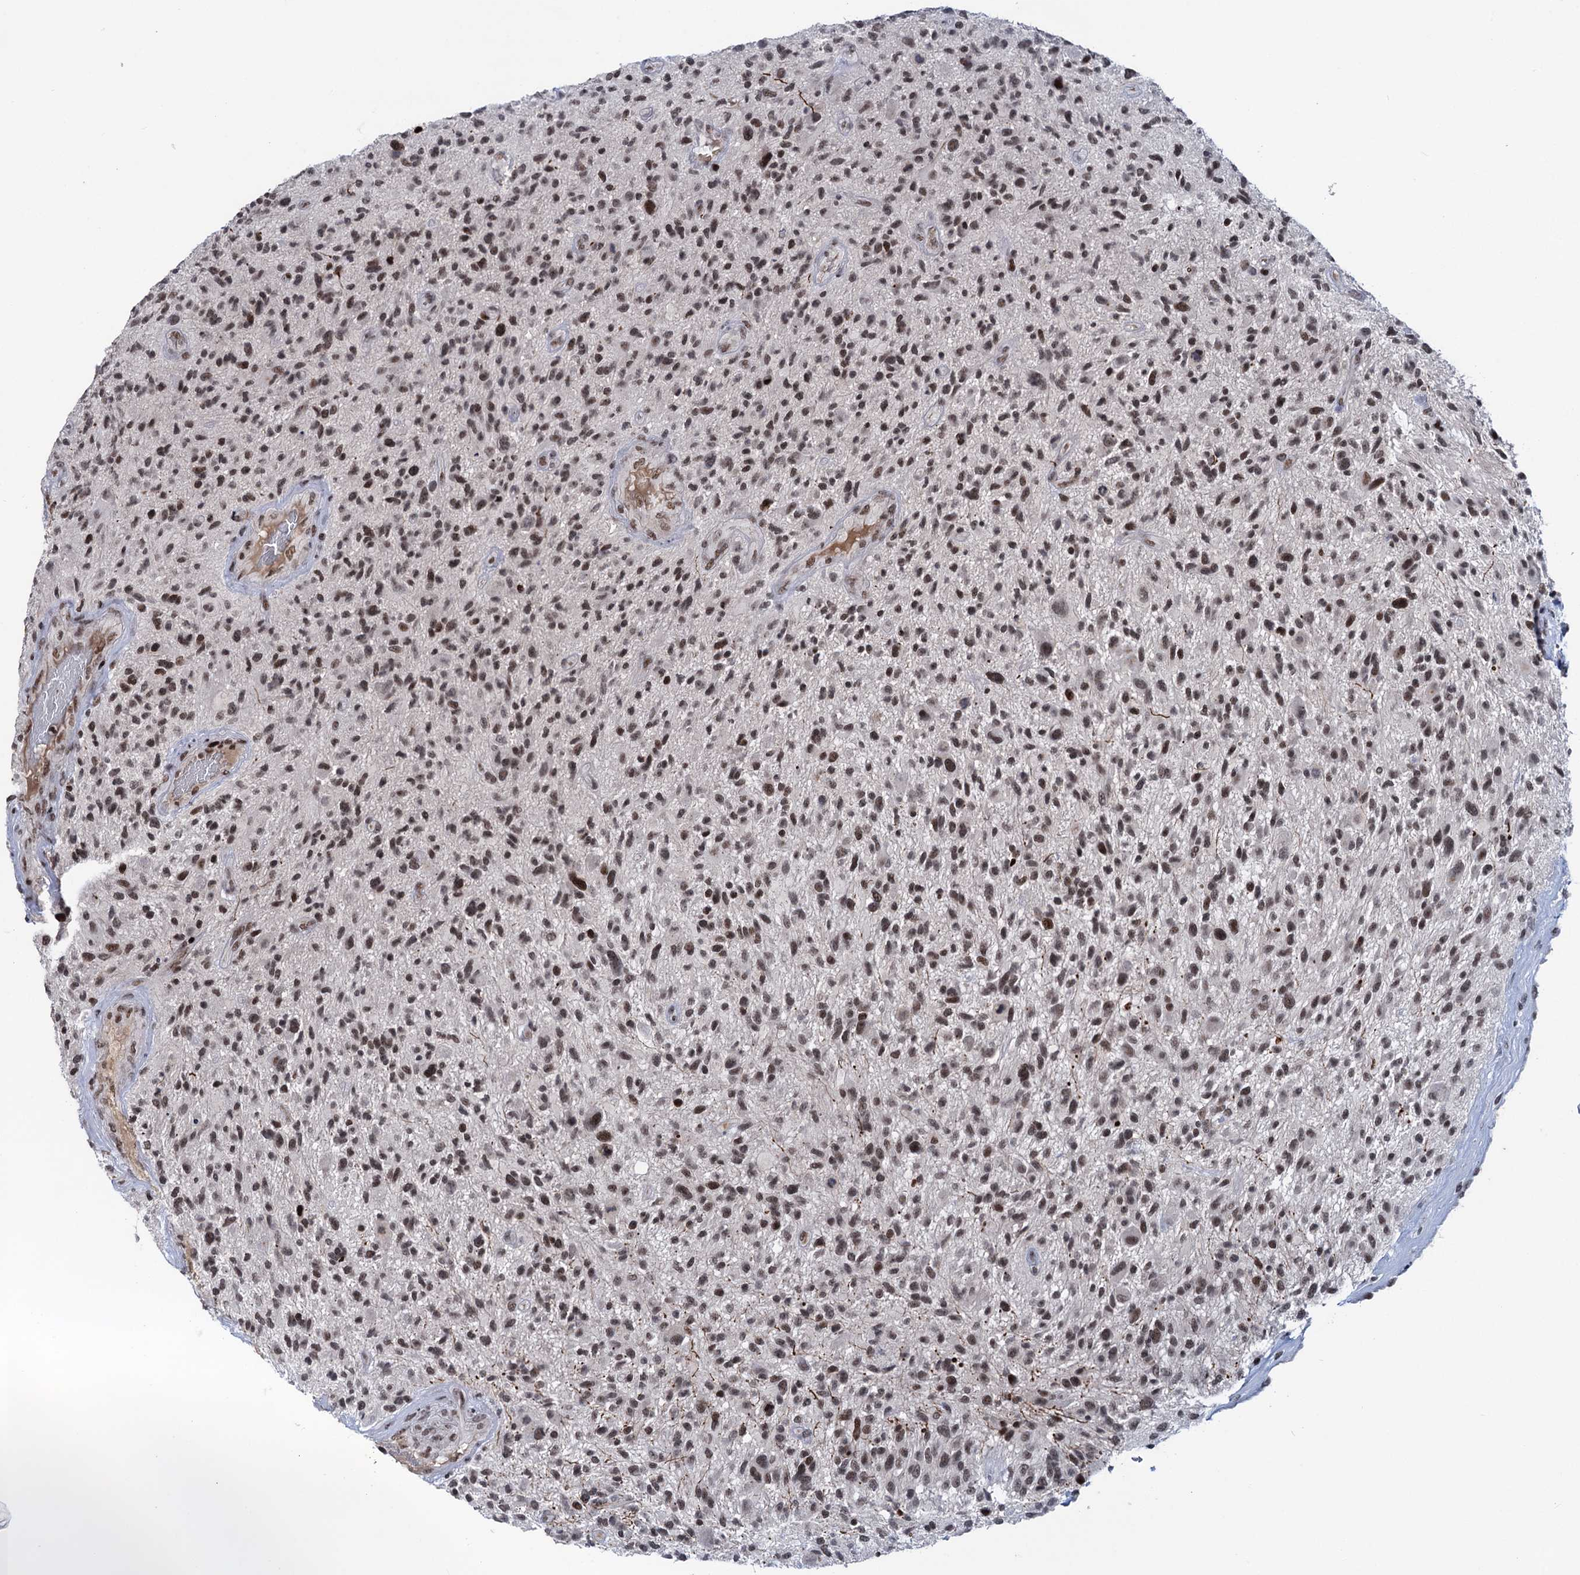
{"staining": {"intensity": "moderate", "quantity": ">75%", "location": "nuclear"}, "tissue": "glioma", "cell_type": "Tumor cells", "image_type": "cancer", "snomed": [{"axis": "morphology", "description": "Glioma, malignant, High grade"}, {"axis": "topography", "description": "Brain"}], "caption": "Immunohistochemistry (IHC) of human high-grade glioma (malignant) reveals medium levels of moderate nuclear expression in approximately >75% of tumor cells.", "gene": "ZCCHC10", "patient": {"sex": "male", "age": 47}}